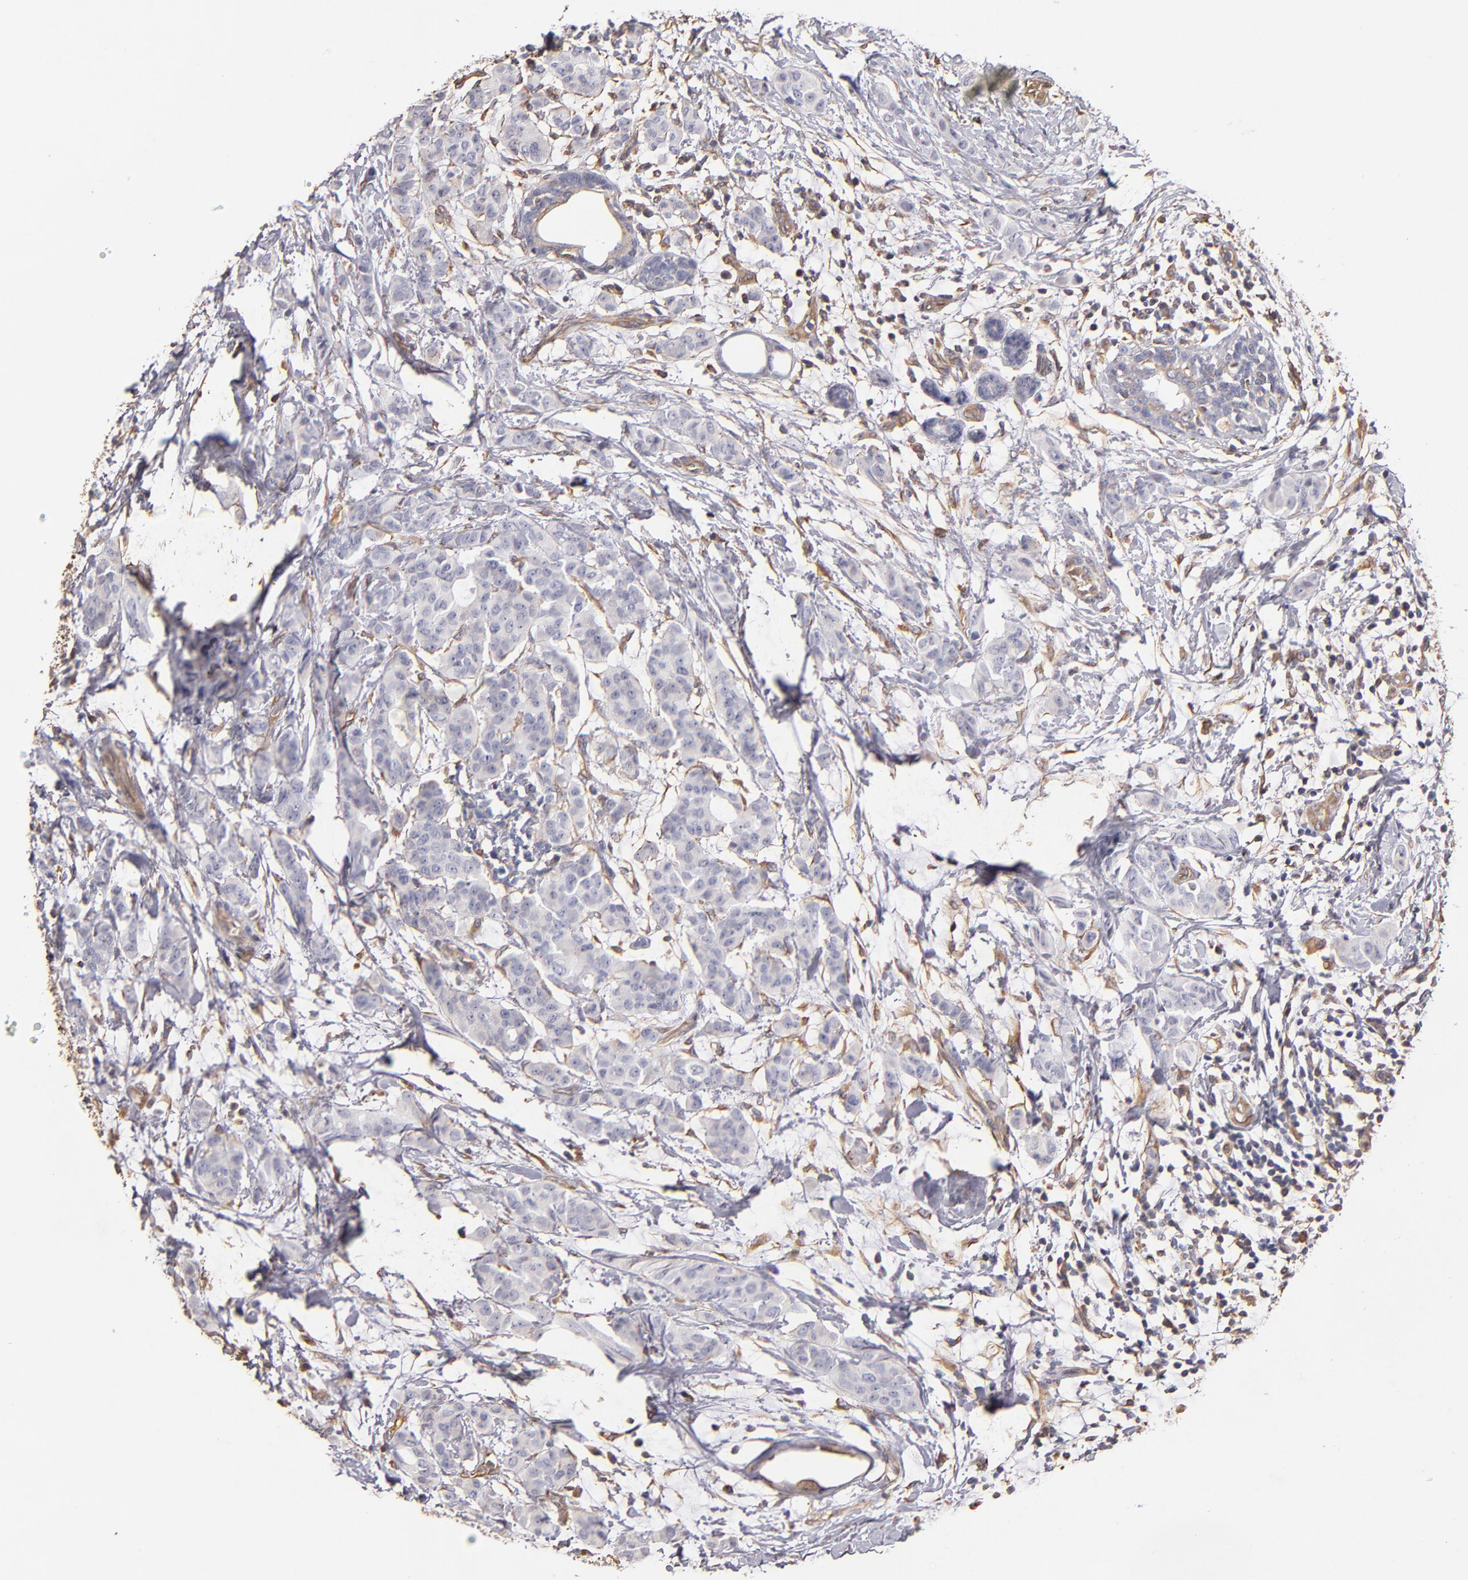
{"staining": {"intensity": "negative", "quantity": "none", "location": "none"}, "tissue": "breast cancer", "cell_type": "Tumor cells", "image_type": "cancer", "snomed": [{"axis": "morphology", "description": "Duct carcinoma"}, {"axis": "topography", "description": "Breast"}], "caption": "Immunohistochemical staining of human infiltrating ductal carcinoma (breast) shows no significant staining in tumor cells. Nuclei are stained in blue.", "gene": "ABCC1", "patient": {"sex": "female", "age": 40}}